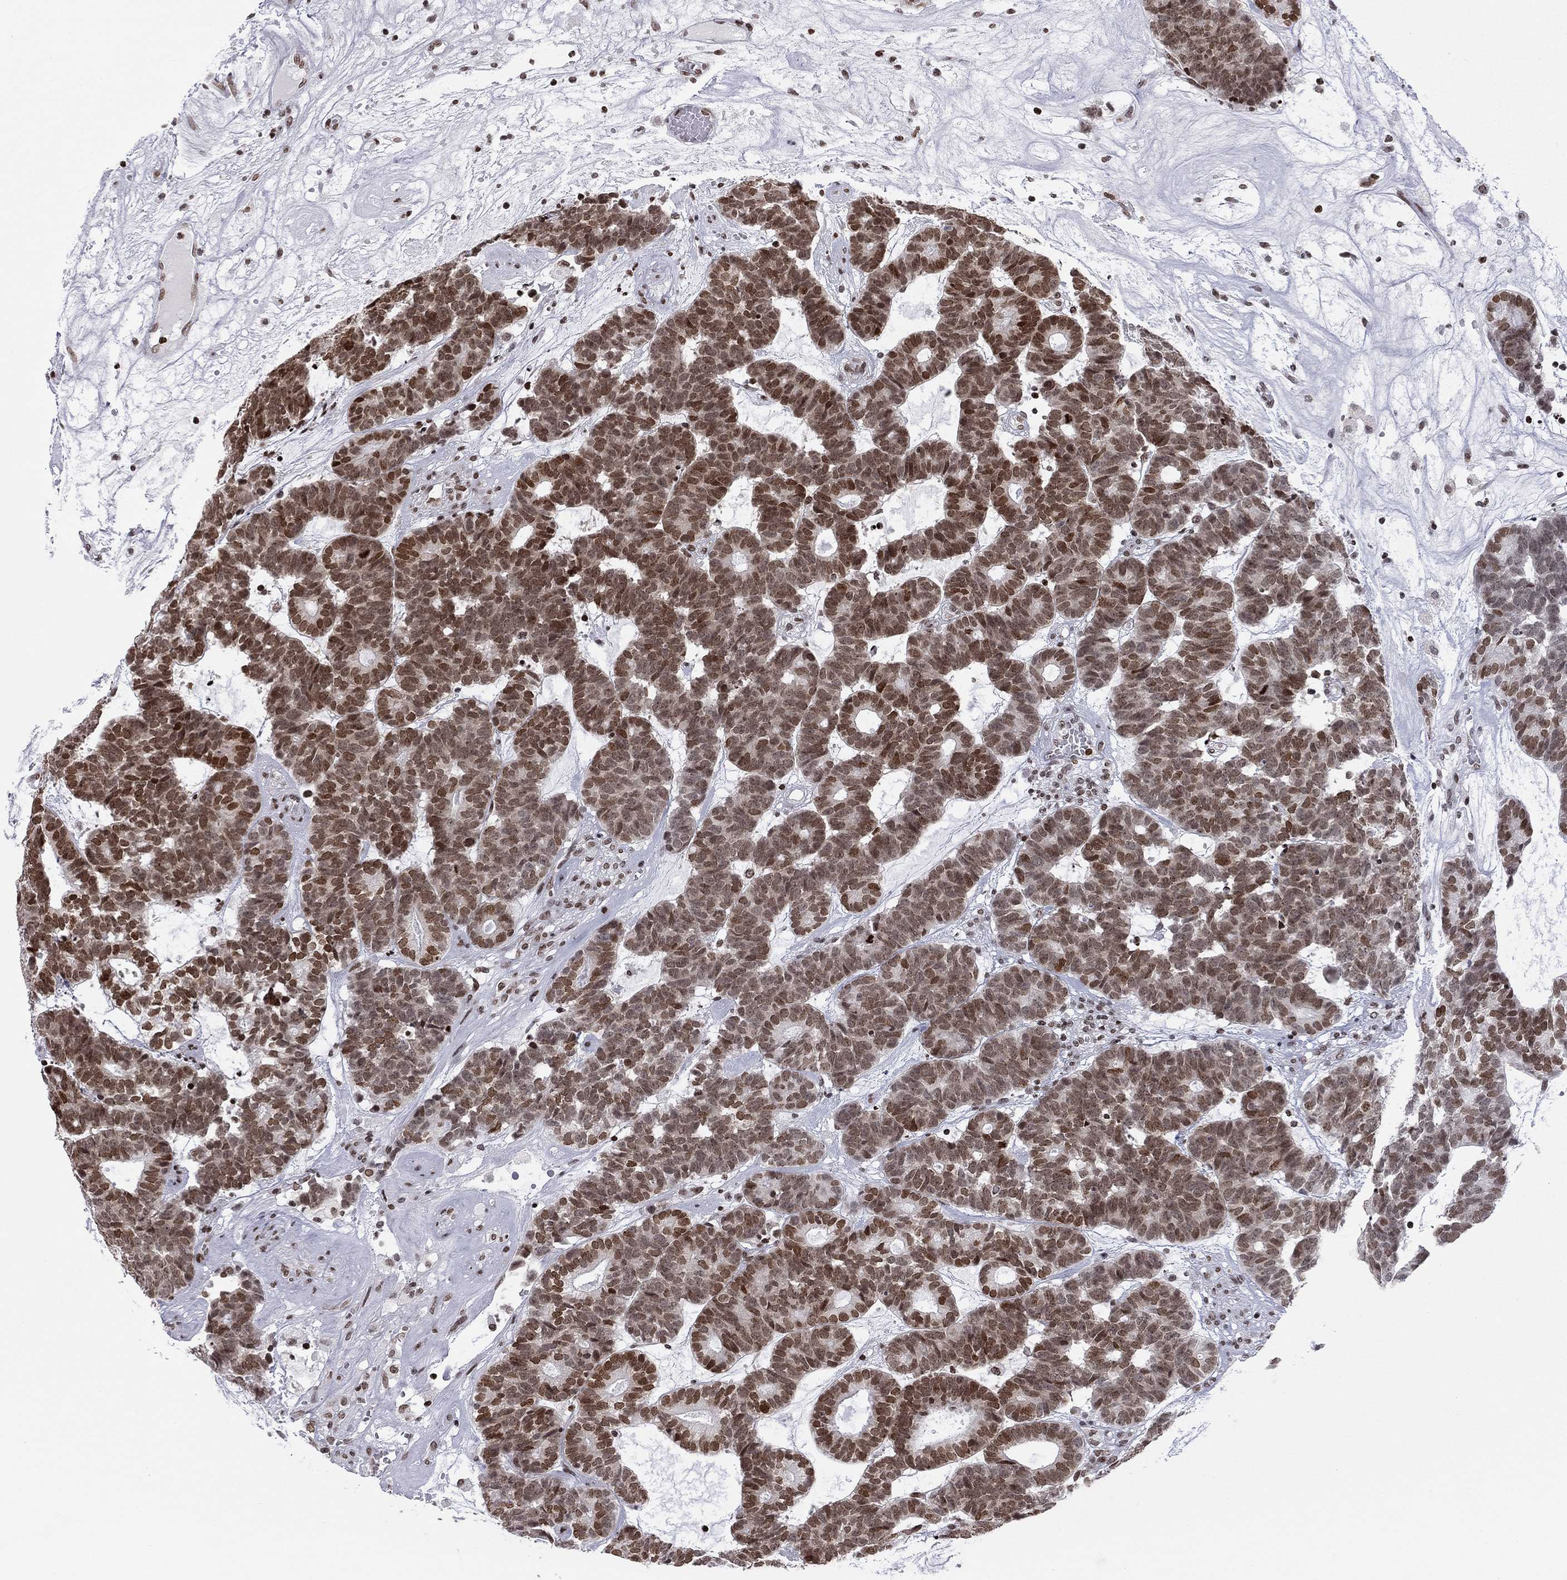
{"staining": {"intensity": "moderate", "quantity": ">75%", "location": "nuclear"}, "tissue": "head and neck cancer", "cell_type": "Tumor cells", "image_type": "cancer", "snomed": [{"axis": "morphology", "description": "Adenocarcinoma, NOS"}, {"axis": "topography", "description": "Head-Neck"}], "caption": "The micrograph demonstrates immunohistochemical staining of head and neck adenocarcinoma. There is moderate nuclear staining is seen in approximately >75% of tumor cells. (Brightfield microscopy of DAB IHC at high magnification).", "gene": "H2AX", "patient": {"sex": "female", "age": 81}}